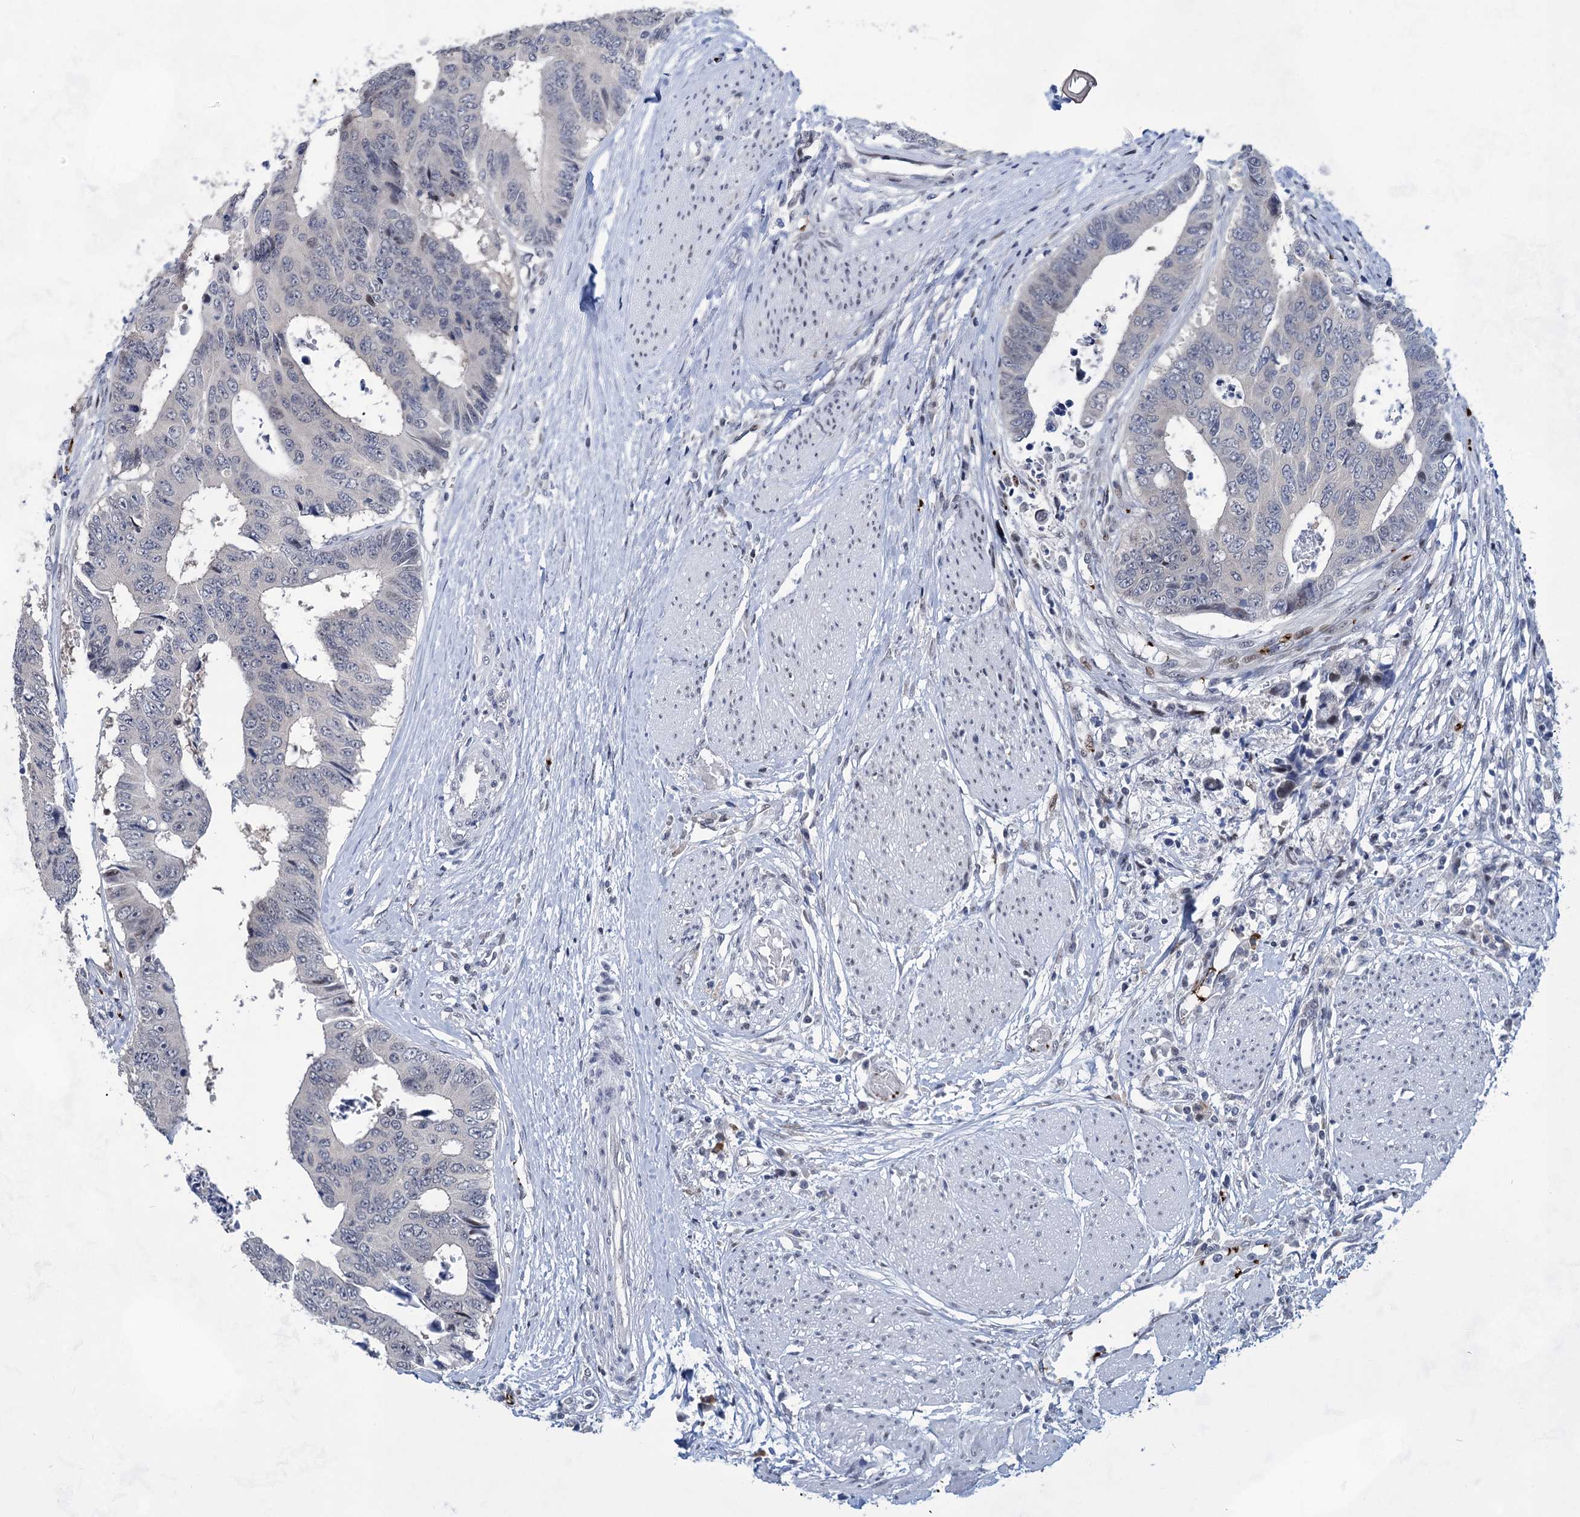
{"staining": {"intensity": "negative", "quantity": "none", "location": "none"}, "tissue": "colorectal cancer", "cell_type": "Tumor cells", "image_type": "cancer", "snomed": [{"axis": "morphology", "description": "Adenocarcinoma, NOS"}, {"axis": "topography", "description": "Rectum"}], "caption": "A histopathology image of colorectal cancer (adenocarcinoma) stained for a protein reveals no brown staining in tumor cells. Nuclei are stained in blue.", "gene": "MON2", "patient": {"sex": "male", "age": 84}}